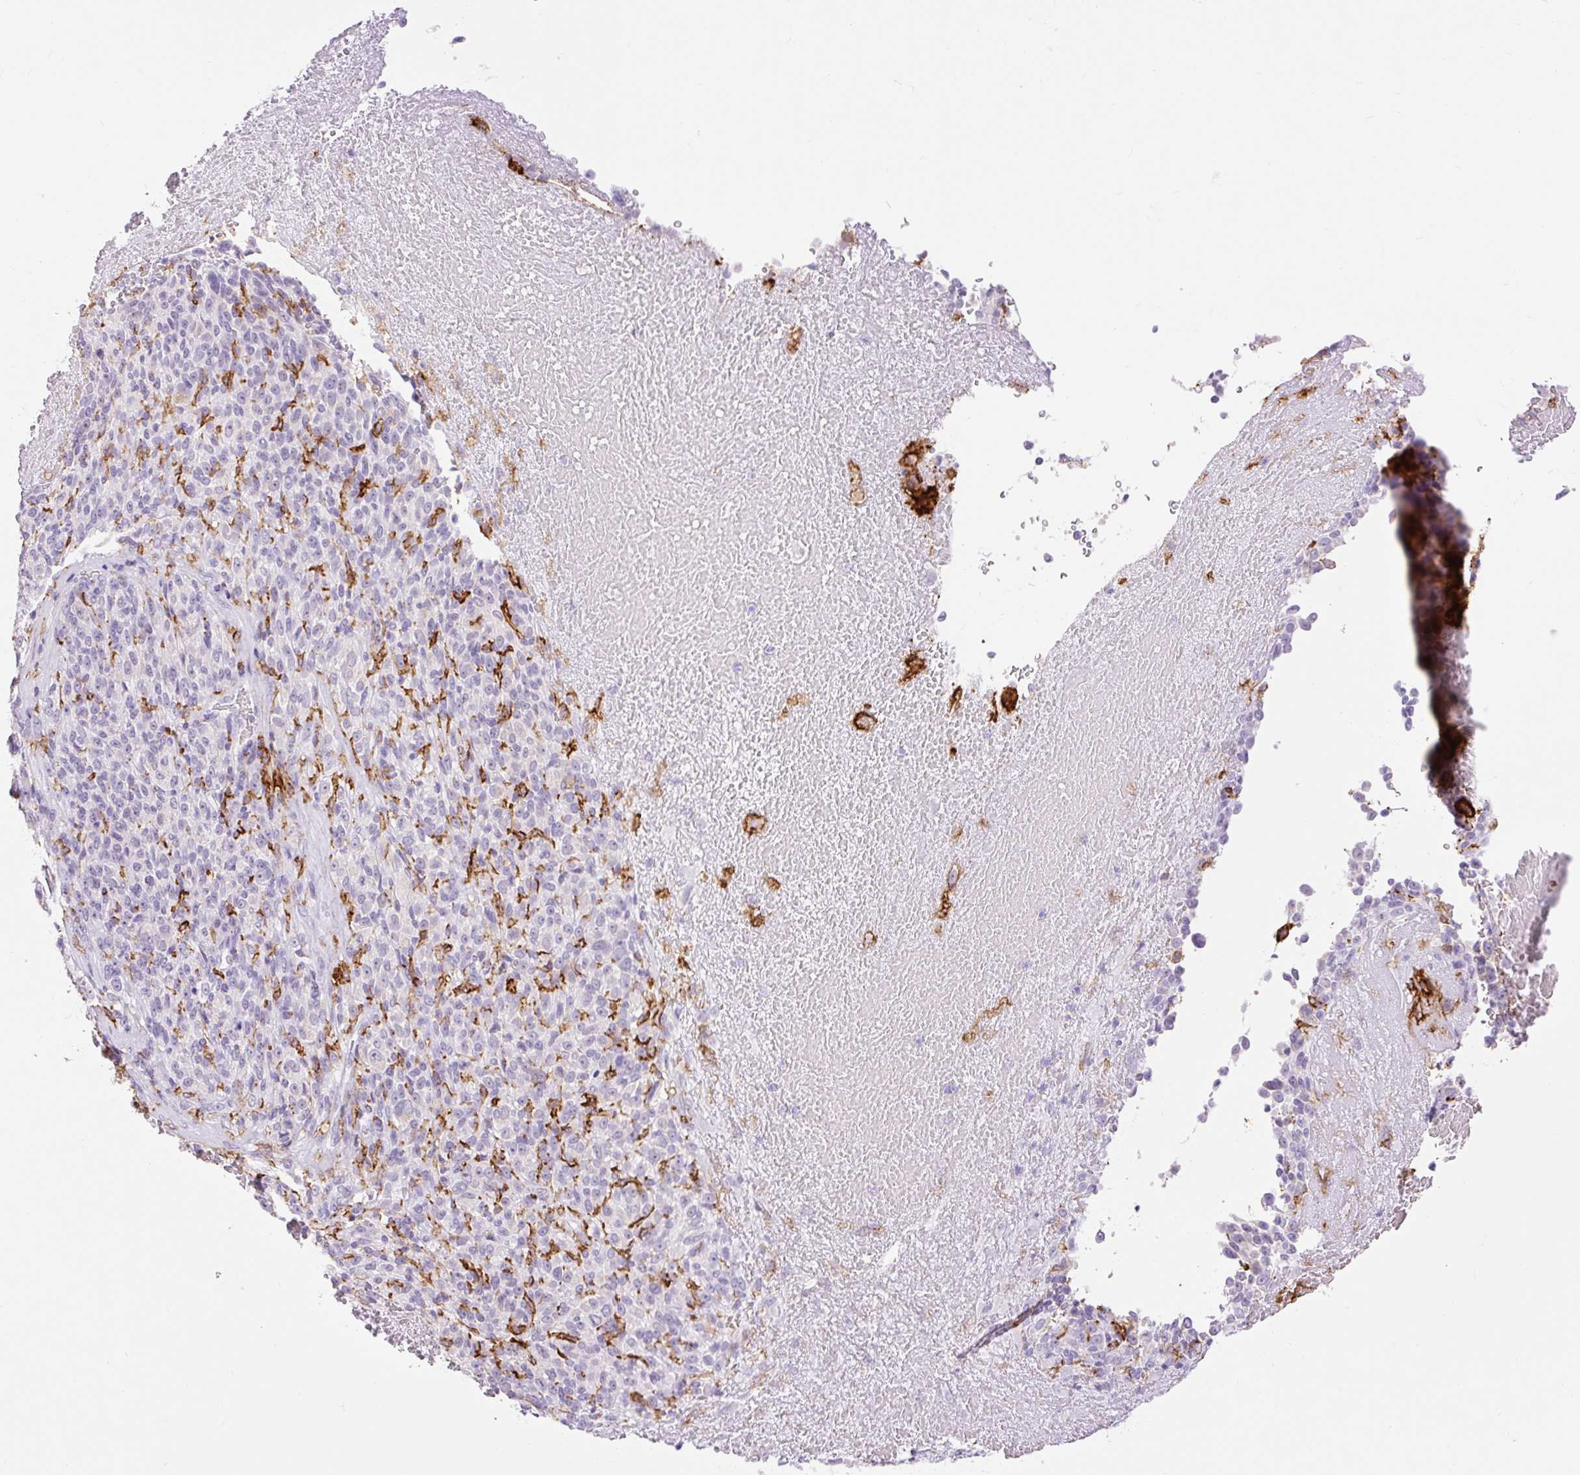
{"staining": {"intensity": "negative", "quantity": "none", "location": "none"}, "tissue": "melanoma", "cell_type": "Tumor cells", "image_type": "cancer", "snomed": [{"axis": "morphology", "description": "Malignant melanoma, Metastatic site"}, {"axis": "topography", "description": "Brain"}], "caption": "A histopathology image of melanoma stained for a protein displays no brown staining in tumor cells.", "gene": "SIGLEC1", "patient": {"sex": "female", "age": 56}}